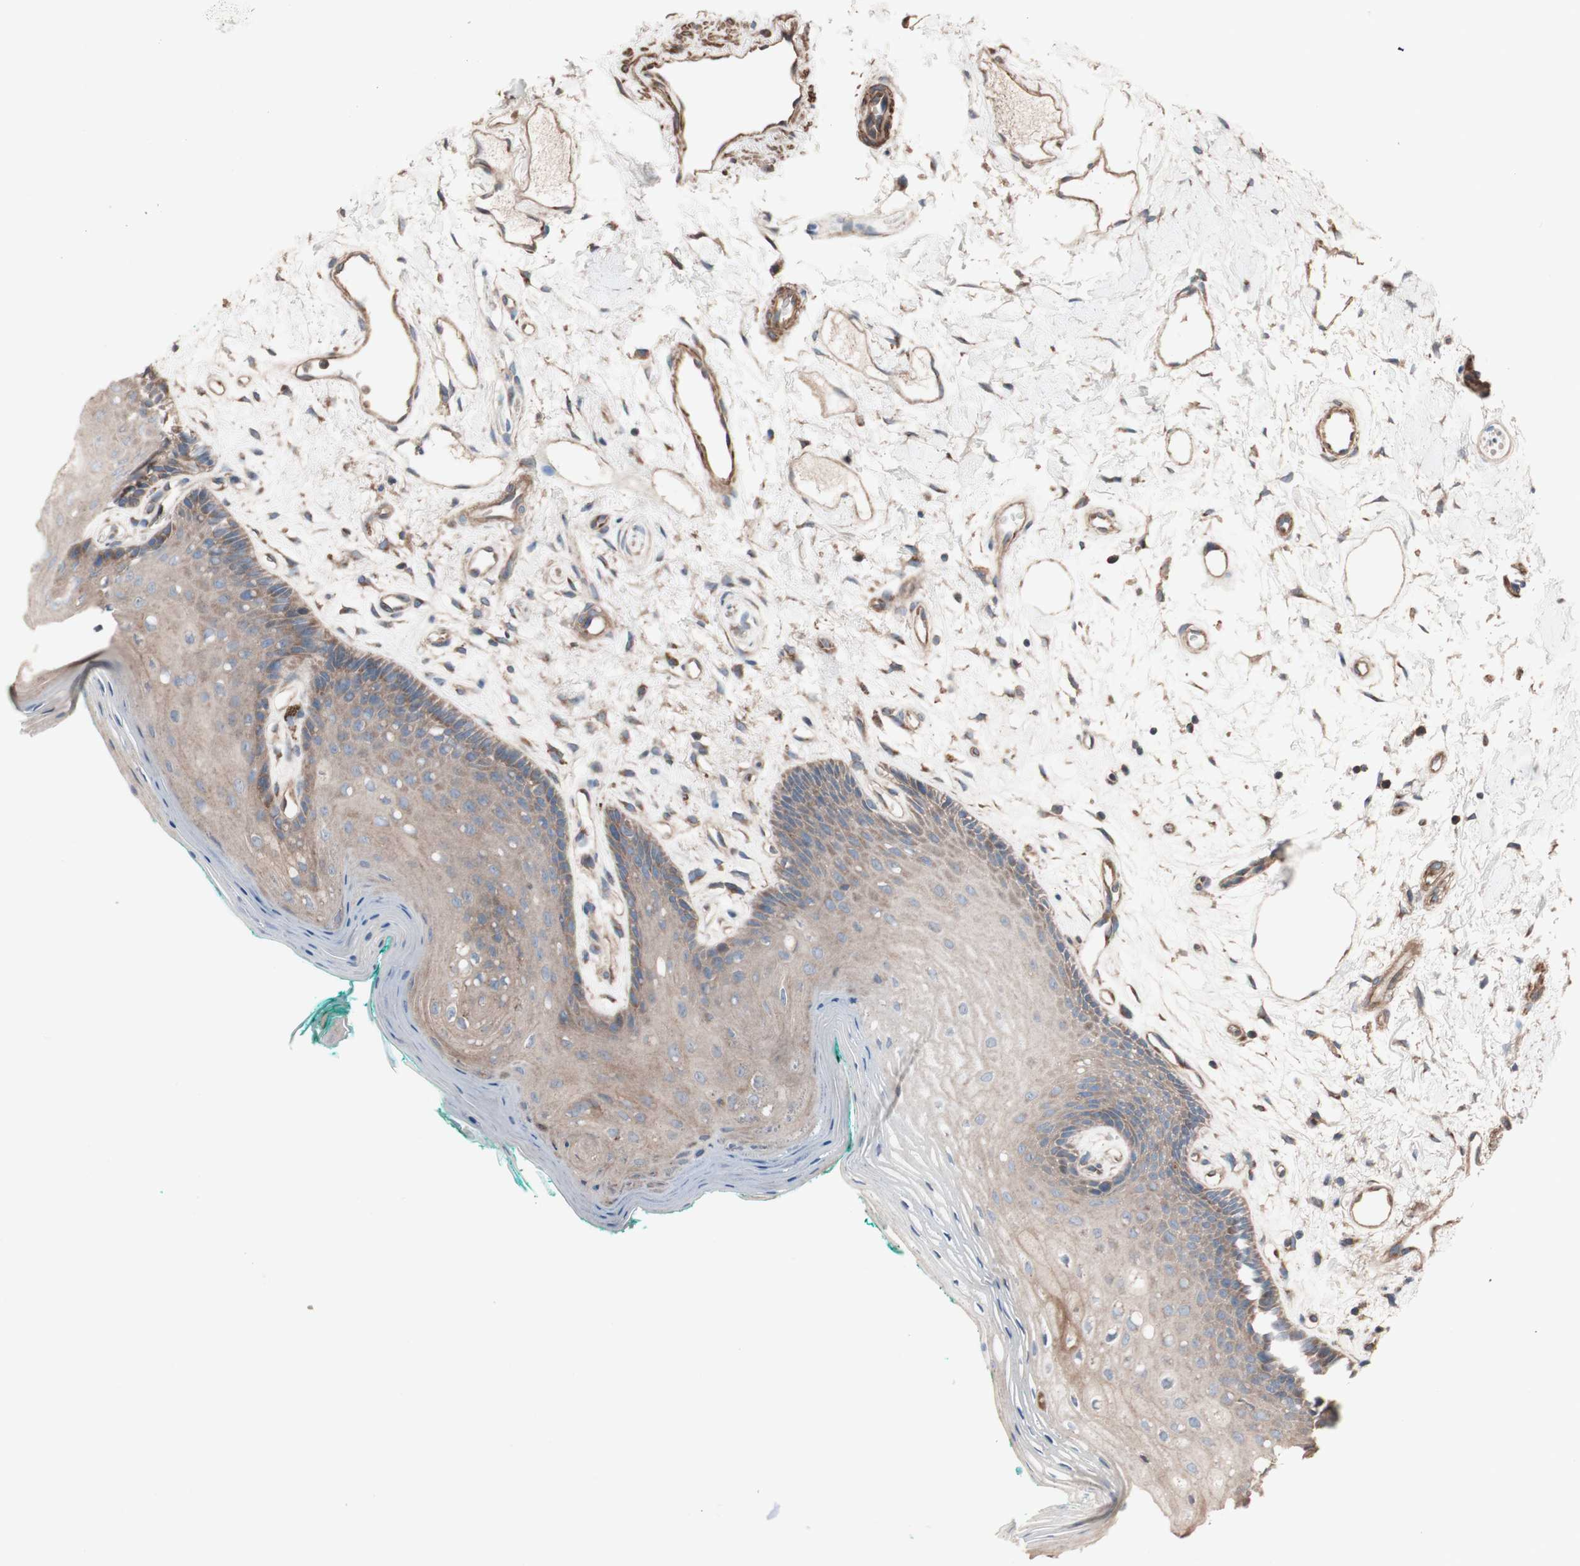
{"staining": {"intensity": "weak", "quantity": ">75%", "location": "cytoplasmic/membranous"}, "tissue": "oral mucosa", "cell_type": "Squamous epithelial cells", "image_type": "normal", "snomed": [{"axis": "morphology", "description": "Normal tissue, NOS"}, {"axis": "topography", "description": "Skeletal muscle"}, {"axis": "topography", "description": "Oral tissue"}, {"axis": "topography", "description": "Peripheral nerve tissue"}], "caption": "Immunohistochemical staining of normal oral mucosa exhibits weak cytoplasmic/membranous protein positivity in about >75% of squamous epithelial cells.", "gene": "COPB1", "patient": {"sex": "female", "age": 84}}